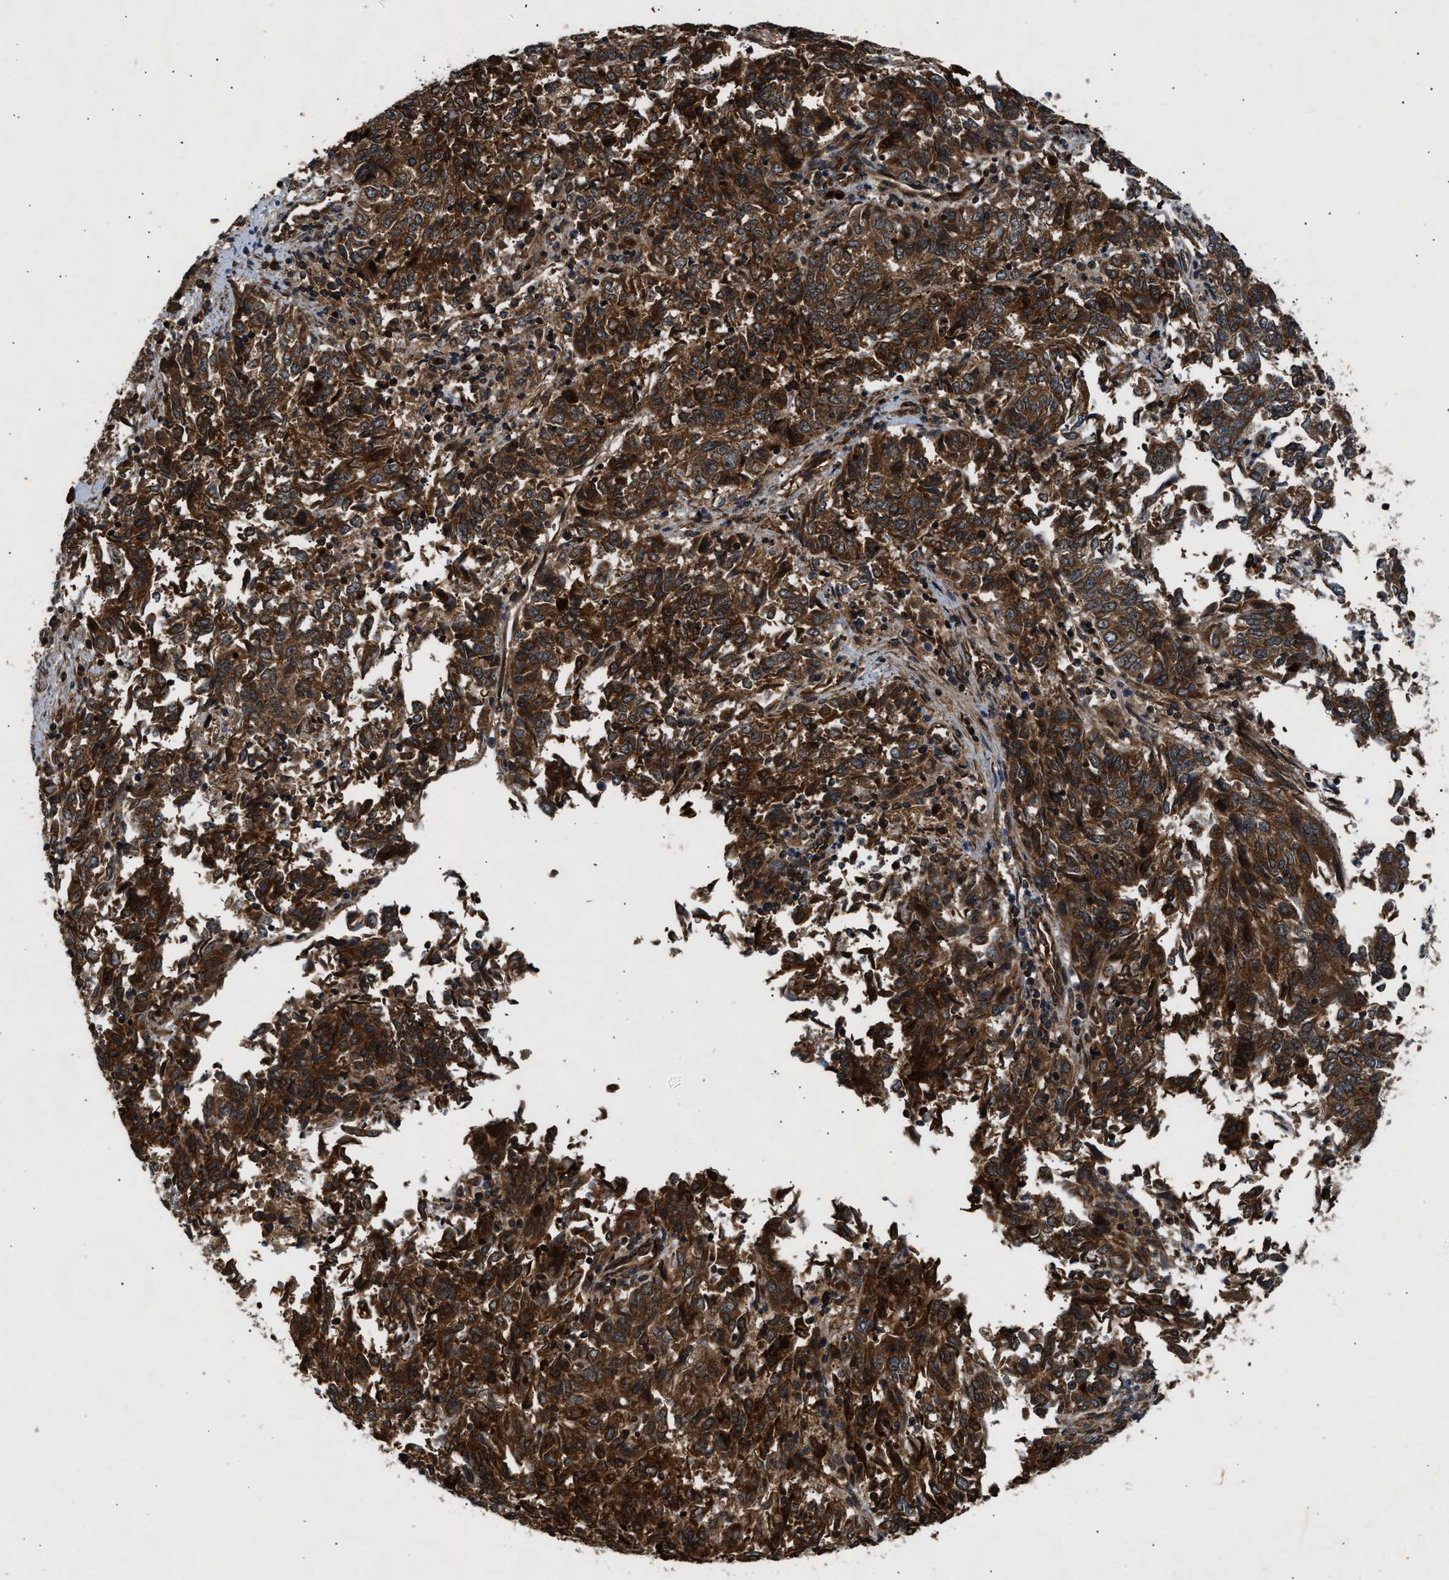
{"staining": {"intensity": "strong", "quantity": ">75%", "location": "cytoplasmic/membranous"}, "tissue": "endometrial cancer", "cell_type": "Tumor cells", "image_type": "cancer", "snomed": [{"axis": "morphology", "description": "Adenocarcinoma, NOS"}, {"axis": "topography", "description": "Endometrium"}], "caption": "Immunohistochemical staining of endometrial cancer displays high levels of strong cytoplasmic/membranous protein staining in about >75% of tumor cells.", "gene": "PNPLA8", "patient": {"sex": "female", "age": 80}}